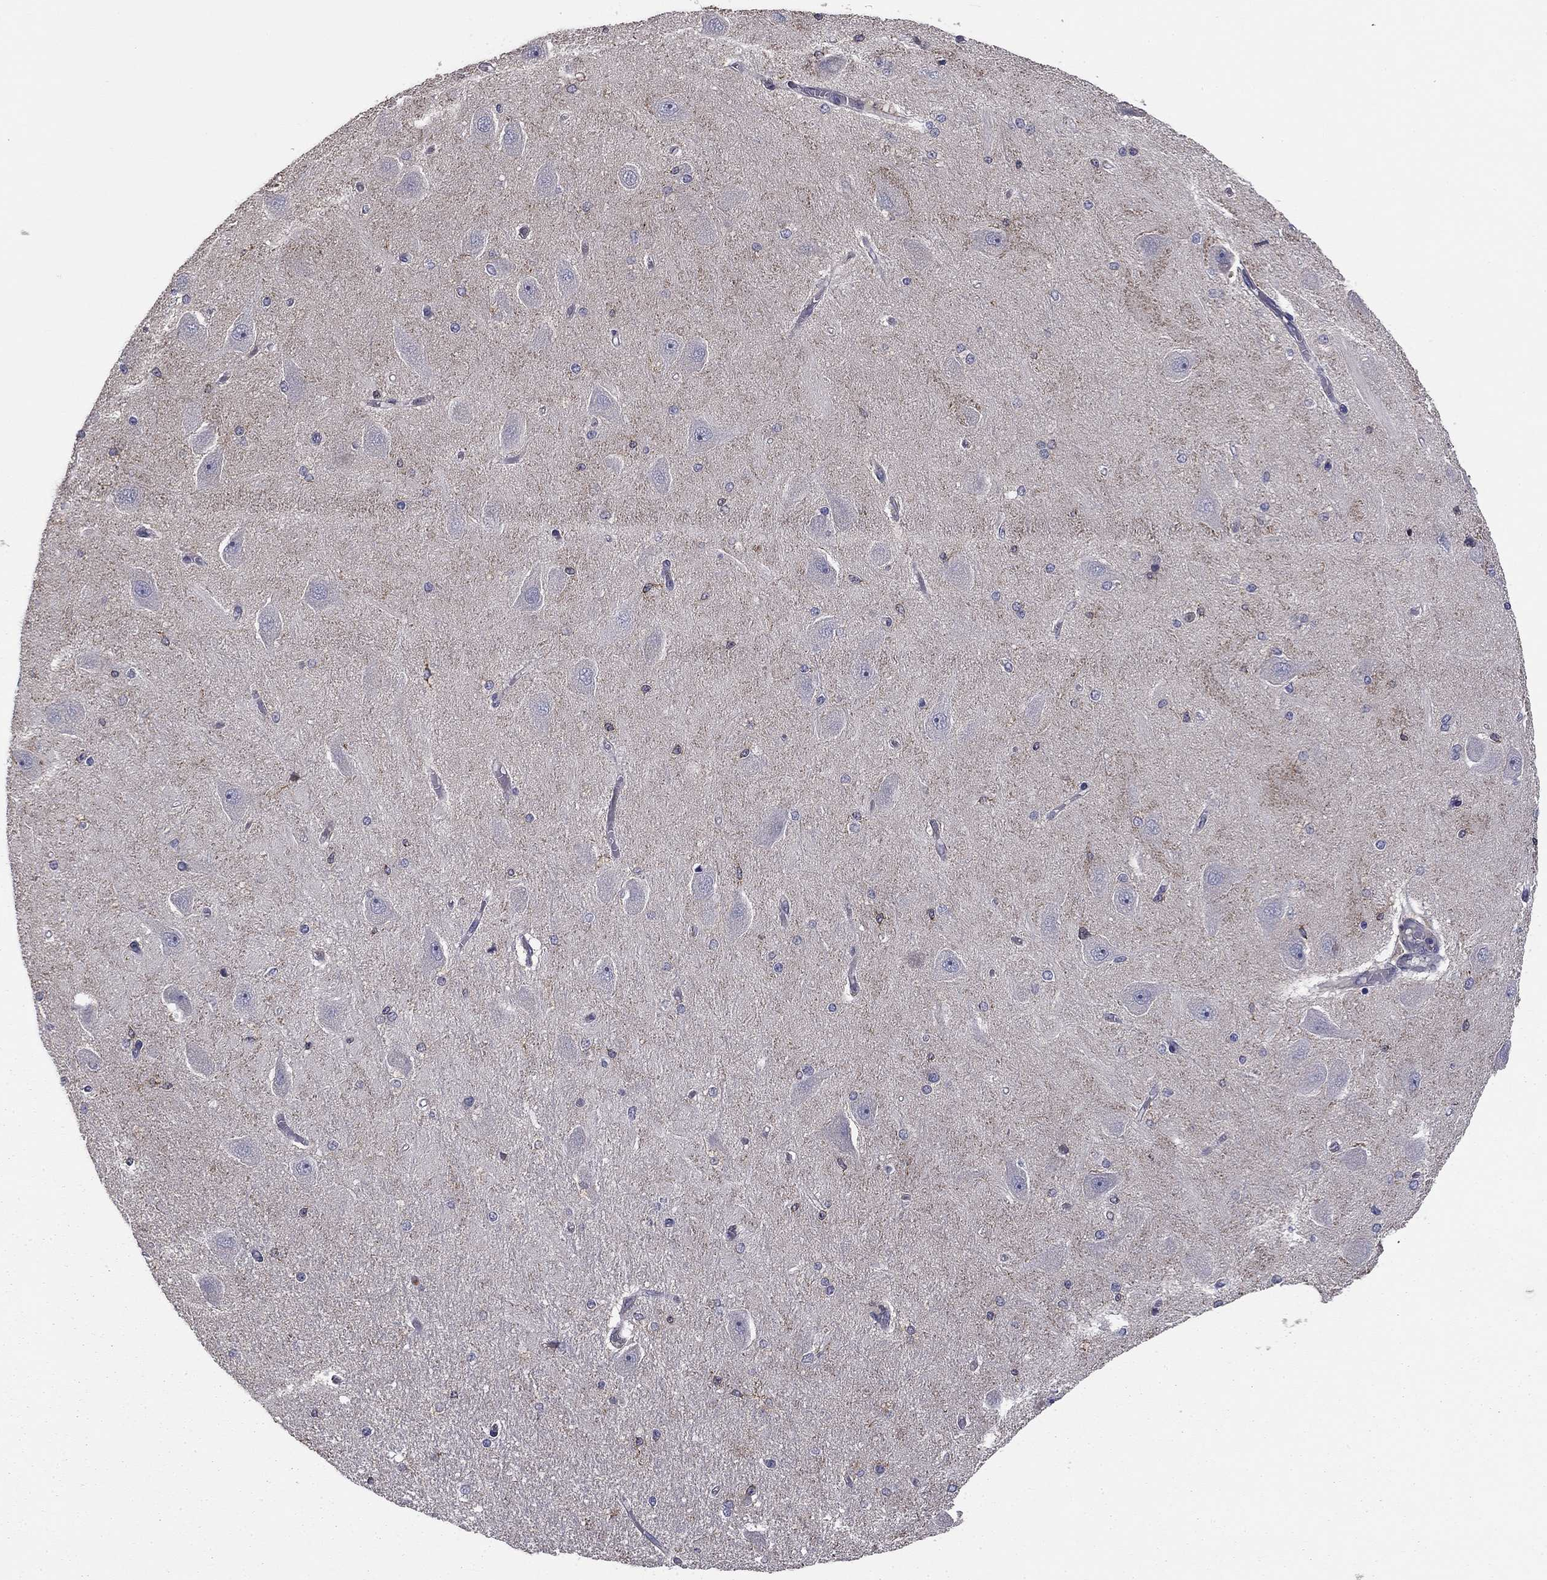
{"staining": {"intensity": "negative", "quantity": "none", "location": "none"}, "tissue": "hippocampus", "cell_type": "Glial cells", "image_type": "normal", "snomed": [{"axis": "morphology", "description": "Normal tissue, NOS"}, {"axis": "topography", "description": "Hippocampus"}], "caption": "Glial cells are negative for brown protein staining in benign hippocampus. Nuclei are stained in blue.", "gene": "PLCB2", "patient": {"sex": "female", "age": 54}}